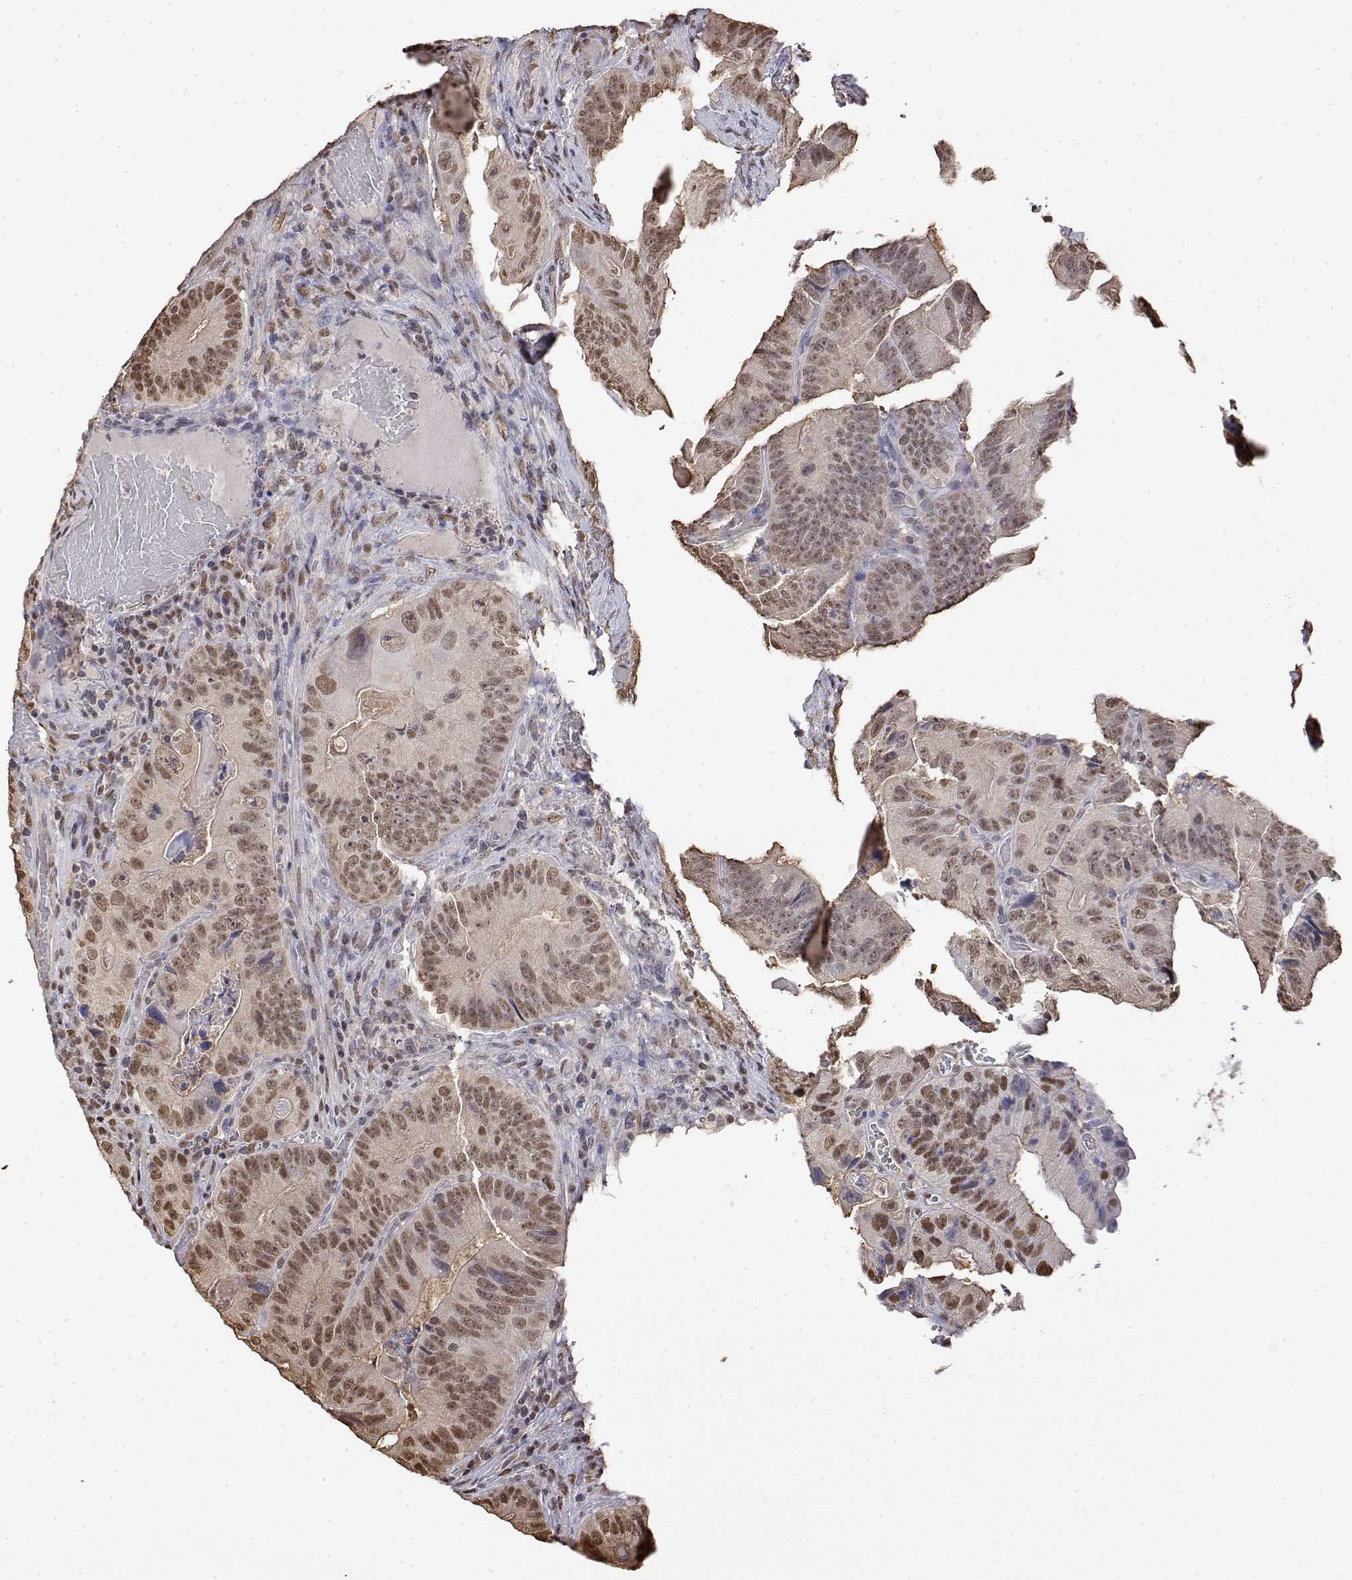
{"staining": {"intensity": "moderate", "quantity": ">75%", "location": "nuclear"}, "tissue": "colorectal cancer", "cell_type": "Tumor cells", "image_type": "cancer", "snomed": [{"axis": "morphology", "description": "Adenocarcinoma, NOS"}, {"axis": "topography", "description": "Colon"}], "caption": "Protein staining shows moderate nuclear staining in about >75% of tumor cells in colorectal cancer (adenocarcinoma). The staining was performed using DAB (3,3'-diaminobenzidine) to visualize the protein expression in brown, while the nuclei were stained in blue with hematoxylin (Magnification: 20x).", "gene": "TPI1", "patient": {"sex": "female", "age": 86}}